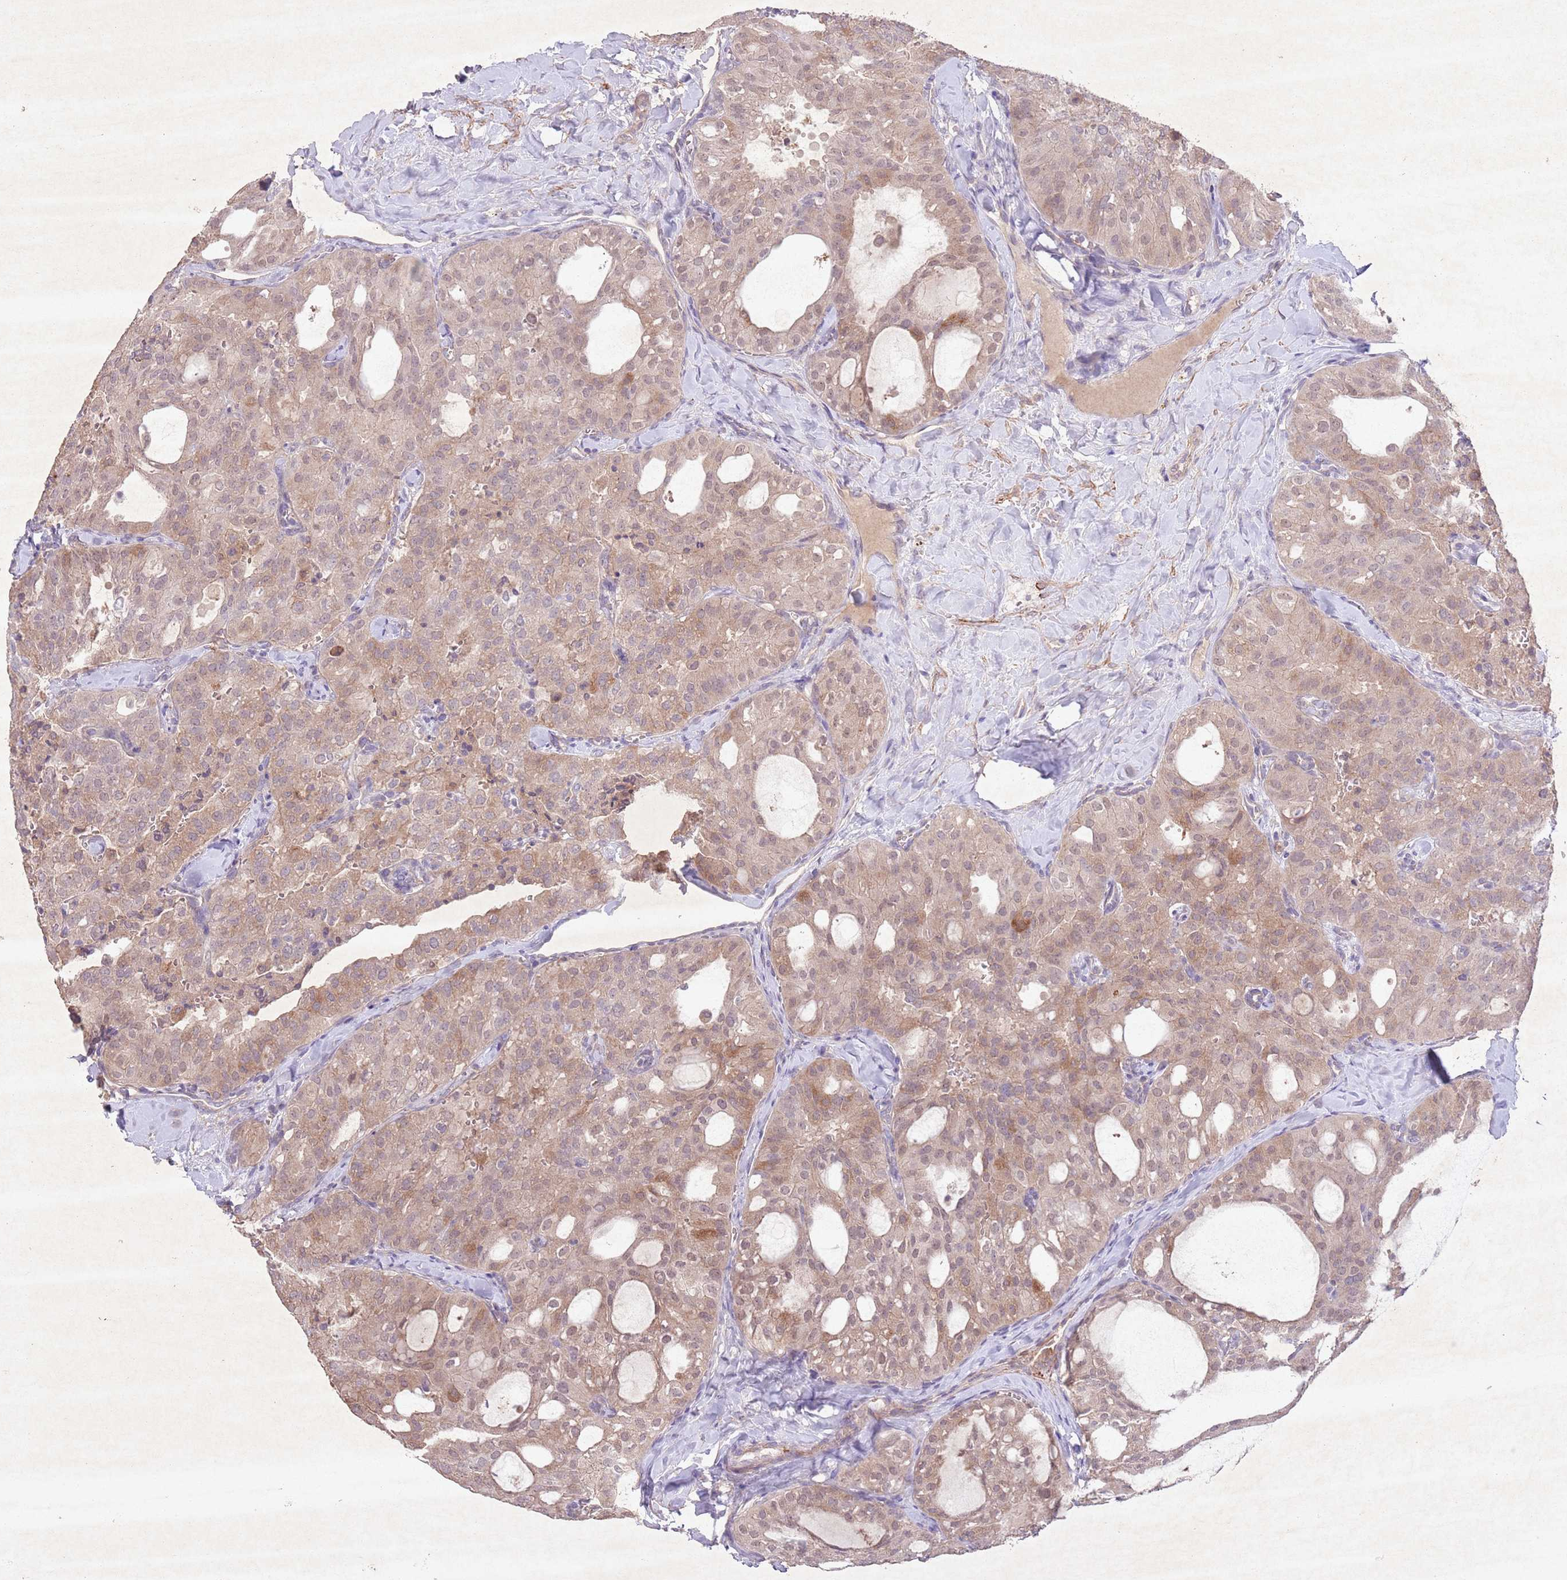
{"staining": {"intensity": "weak", "quantity": ">75%", "location": "cytoplasmic/membranous,nuclear"}, "tissue": "thyroid cancer", "cell_type": "Tumor cells", "image_type": "cancer", "snomed": [{"axis": "morphology", "description": "Follicular adenoma carcinoma, NOS"}, {"axis": "topography", "description": "Thyroid gland"}], "caption": "About >75% of tumor cells in thyroid cancer reveal weak cytoplasmic/membranous and nuclear protein staining as visualized by brown immunohistochemical staining.", "gene": "CCNI", "patient": {"sex": "male", "age": 75}}